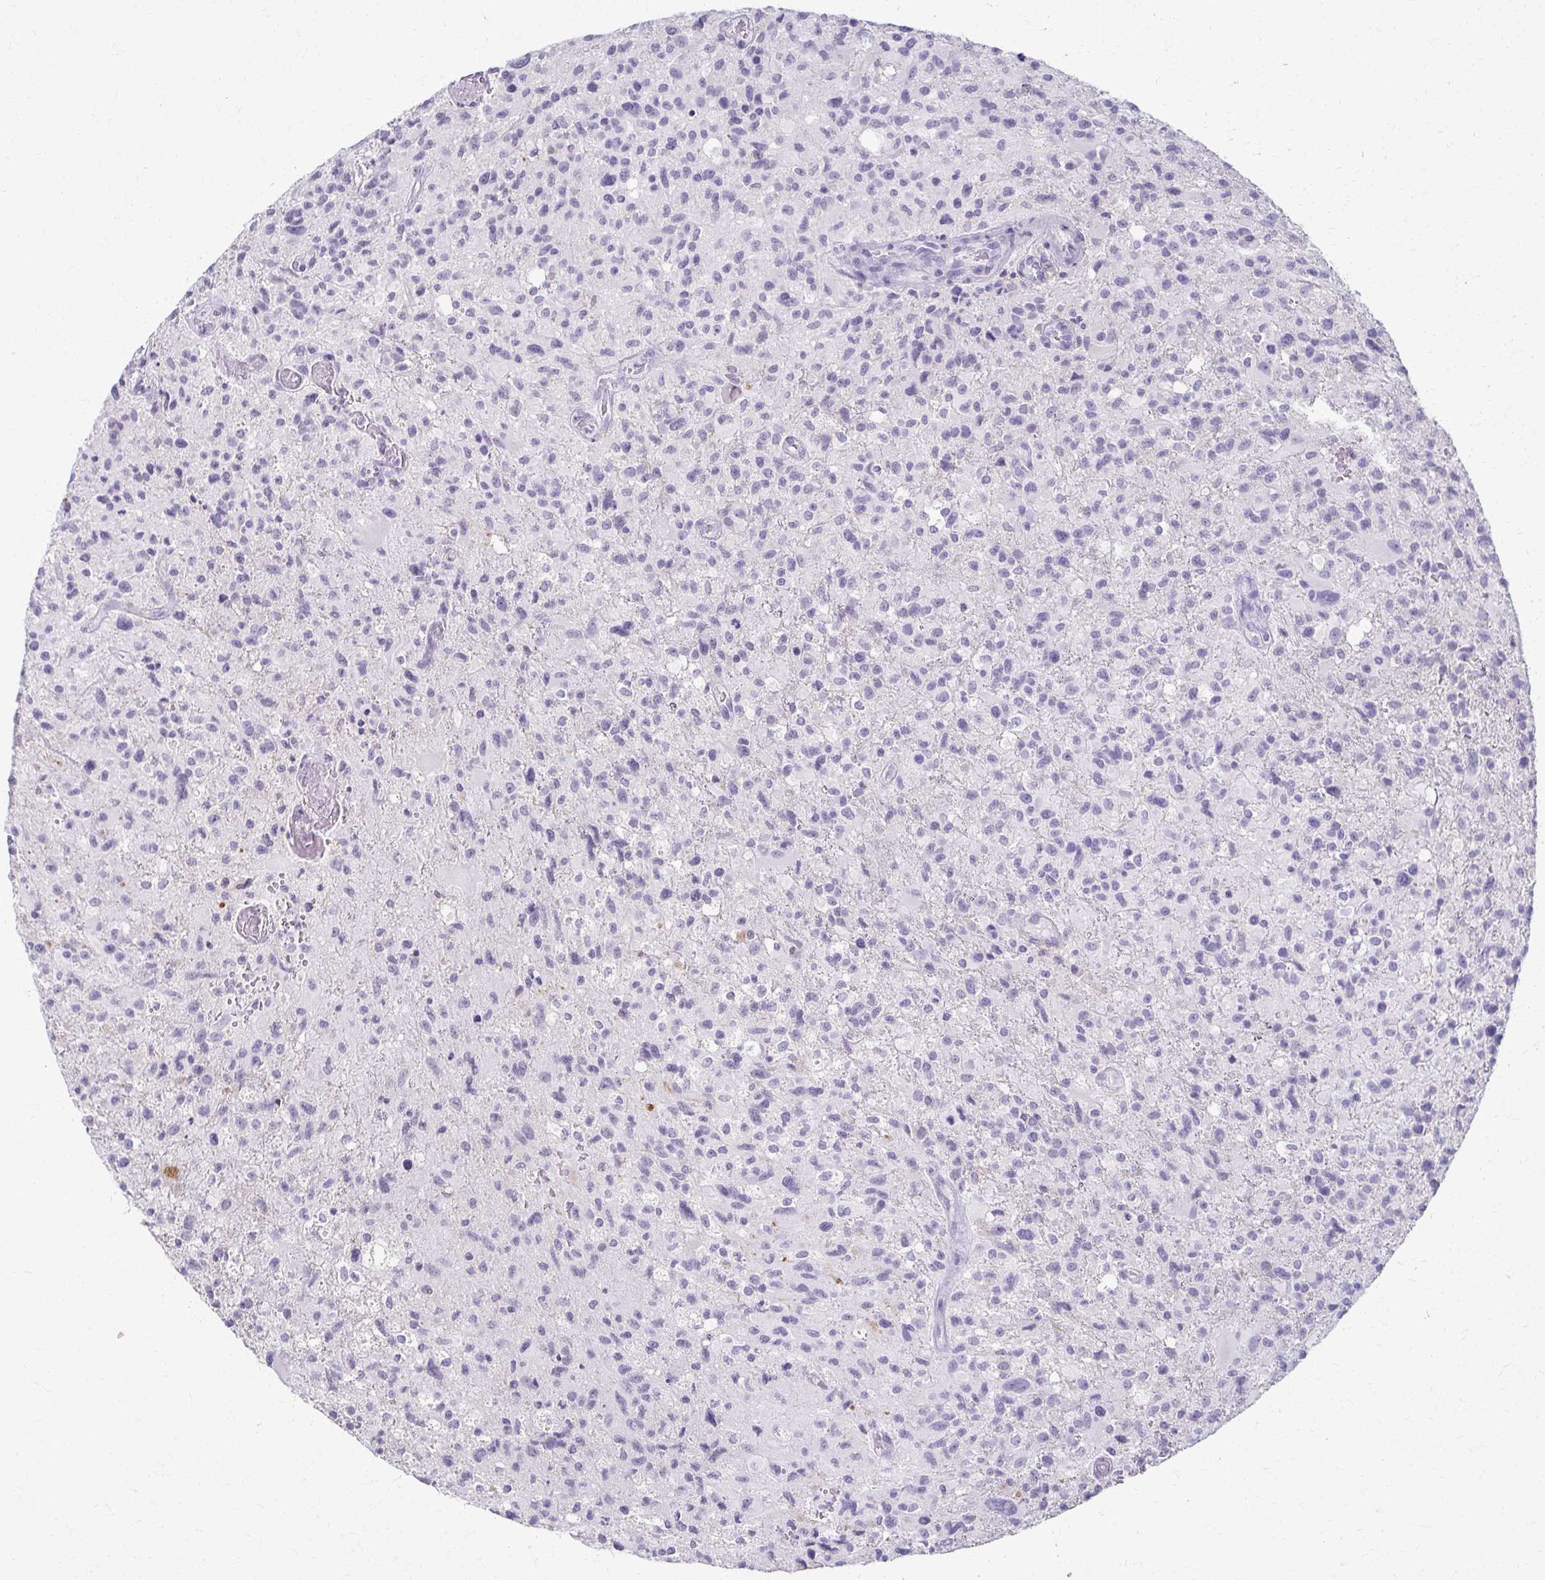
{"staining": {"intensity": "negative", "quantity": "none", "location": "none"}, "tissue": "glioma", "cell_type": "Tumor cells", "image_type": "cancer", "snomed": [{"axis": "morphology", "description": "Glioma, malignant, High grade"}, {"axis": "topography", "description": "Brain"}], "caption": "Immunohistochemical staining of glioma exhibits no significant expression in tumor cells. (Immunohistochemistry, brightfield microscopy, high magnification).", "gene": "FCGR2B", "patient": {"sex": "male", "age": 63}}